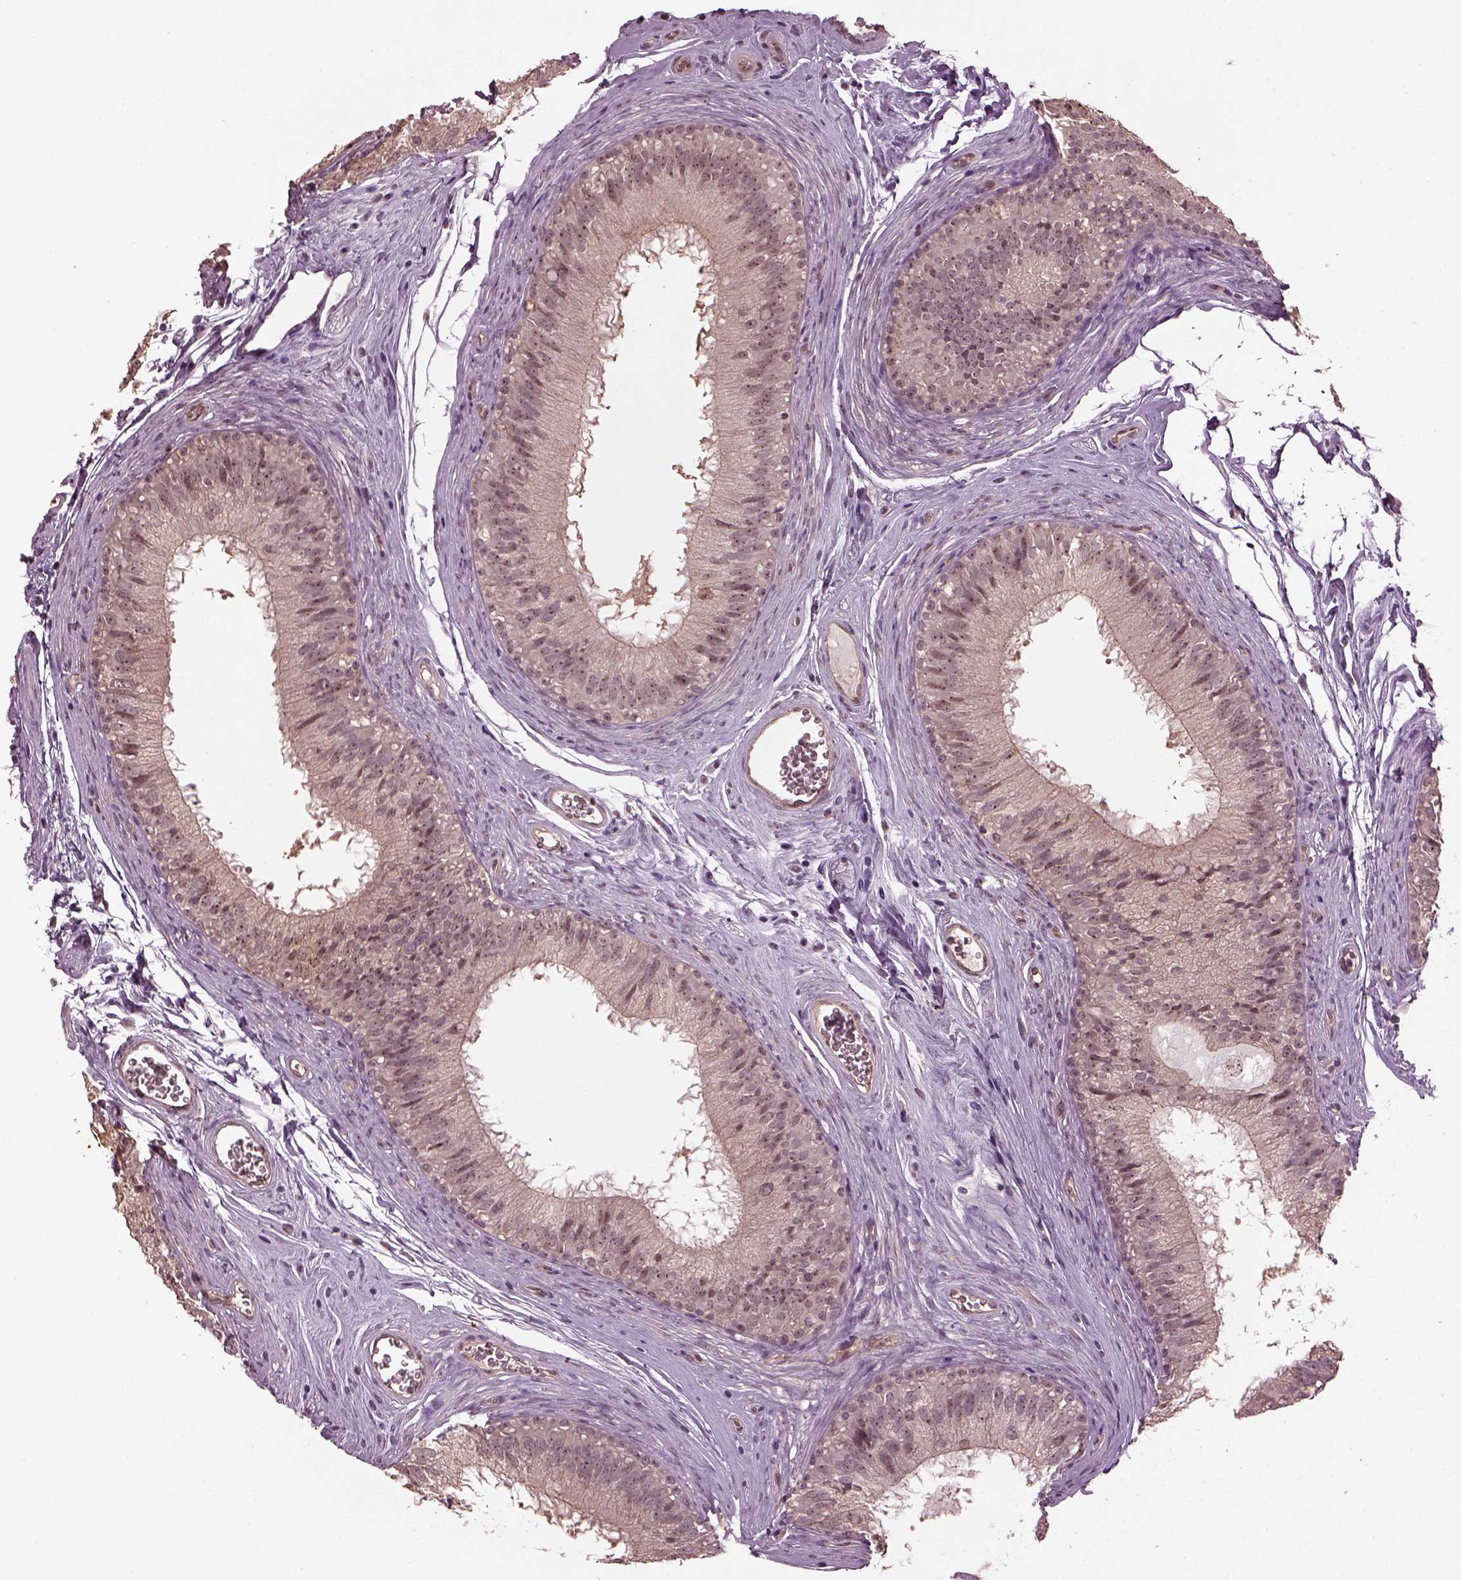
{"staining": {"intensity": "moderate", "quantity": ">75%", "location": "nuclear"}, "tissue": "epididymis", "cell_type": "Glandular cells", "image_type": "normal", "snomed": [{"axis": "morphology", "description": "Normal tissue, NOS"}, {"axis": "topography", "description": "Epididymis"}], "caption": "Protein analysis of unremarkable epididymis displays moderate nuclear expression in approximately >75% of glandular cells. The protein of interest is stained brown, and the nuclei are stained in blue (DAB IHC with brightfield microscopy, high magnification).", "gene": "GNRH1", "patient": {"sex": "male", "age": 37}}